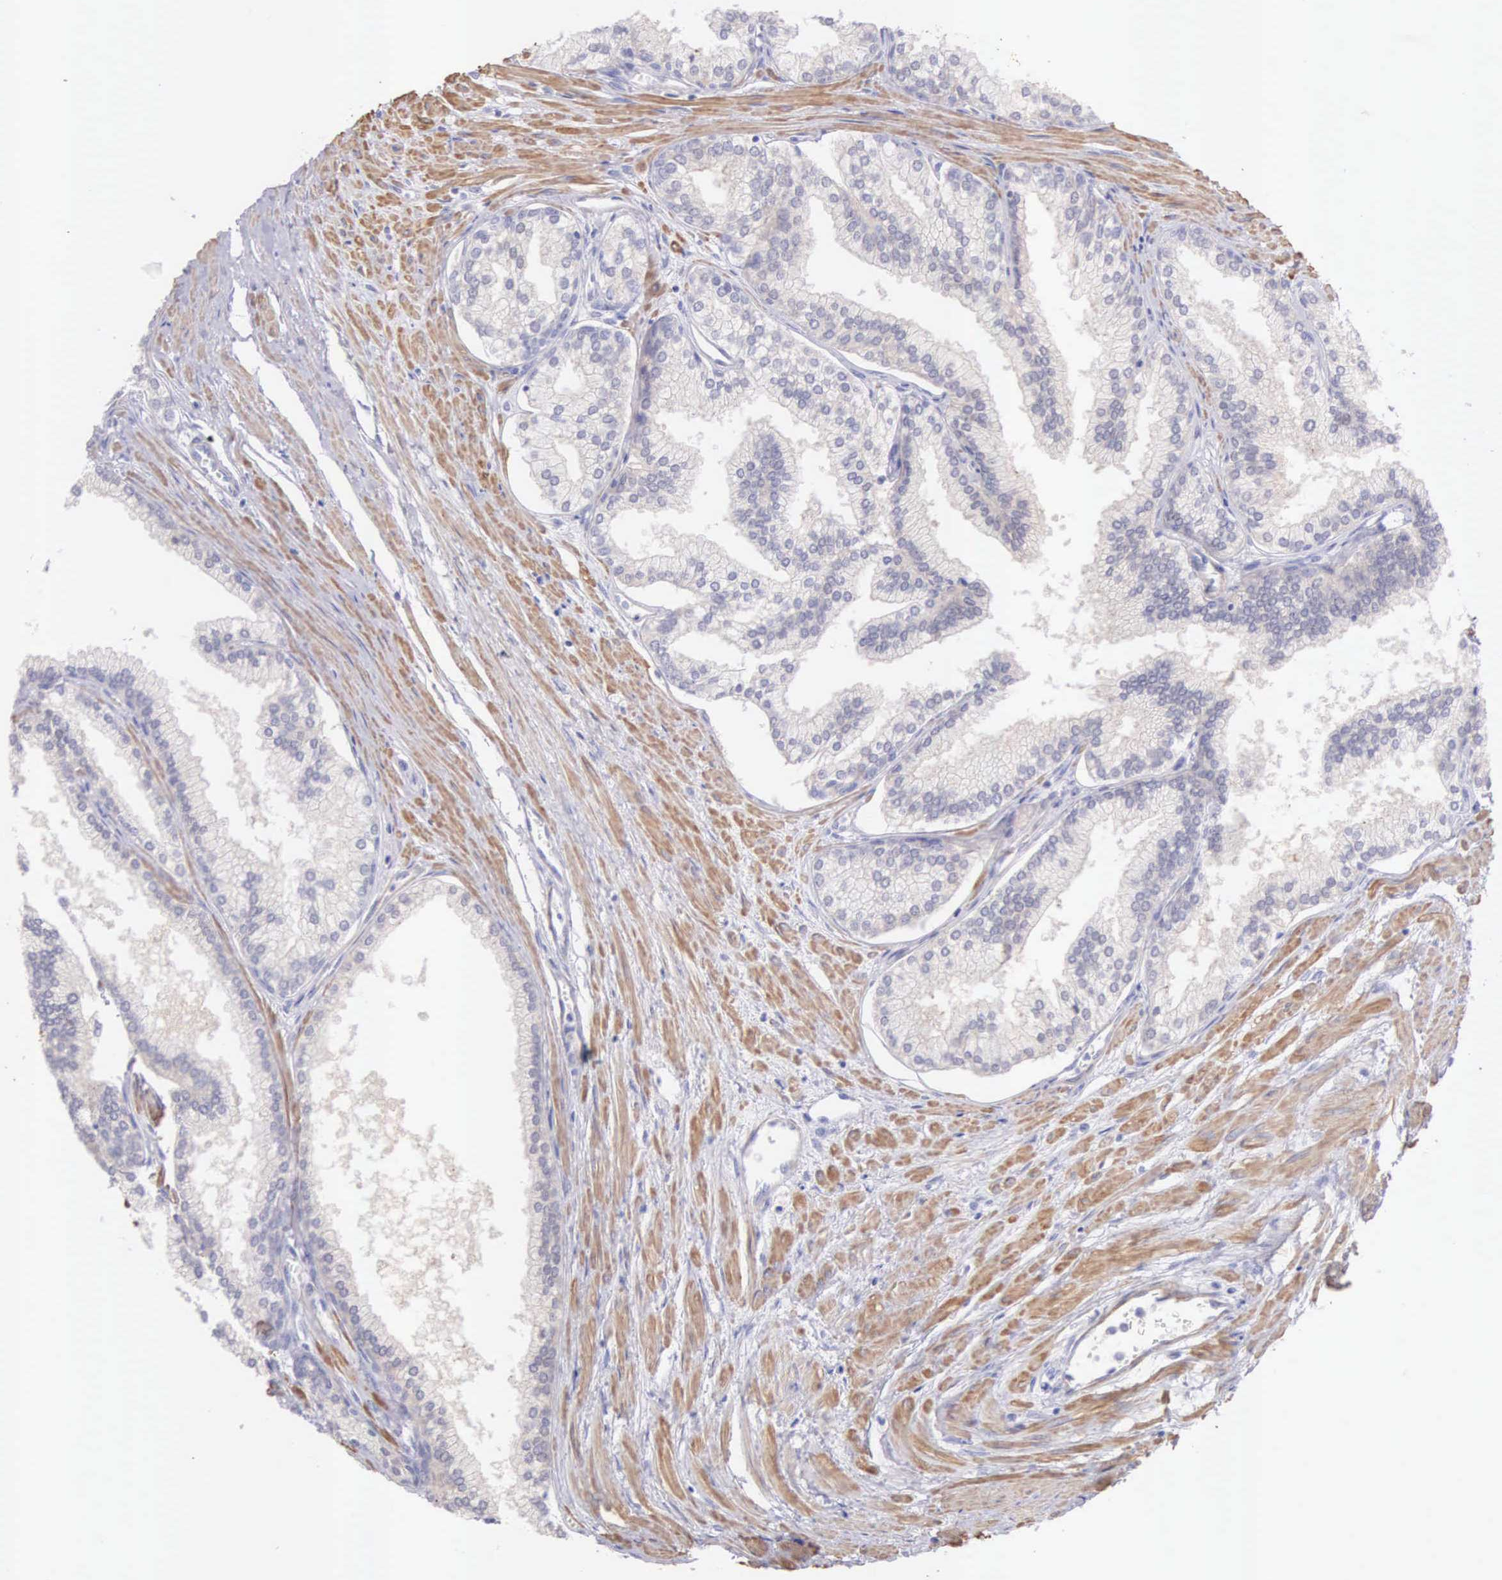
{"staining": {"intensity": "moderate", "quantity": ">75%", "location": "cytoplasmic/membranous"}, "tissue": "prostate", "cell_type": "Glandular cells", "image_type": "normal", "snomed": [{"axis": "morphology", "description": "Normal tissue, NOS"}, {"axis": "topography", "description": "Prostate"}], "caption": "Glandular cells exhibit moderate cytoplasmic/membranous staining in approximately >75% of cells in benign prostate. Nuclei are stained in blue.", "gene": "ARFGAP3", "patient": {"sex": "male", "age": 68}}